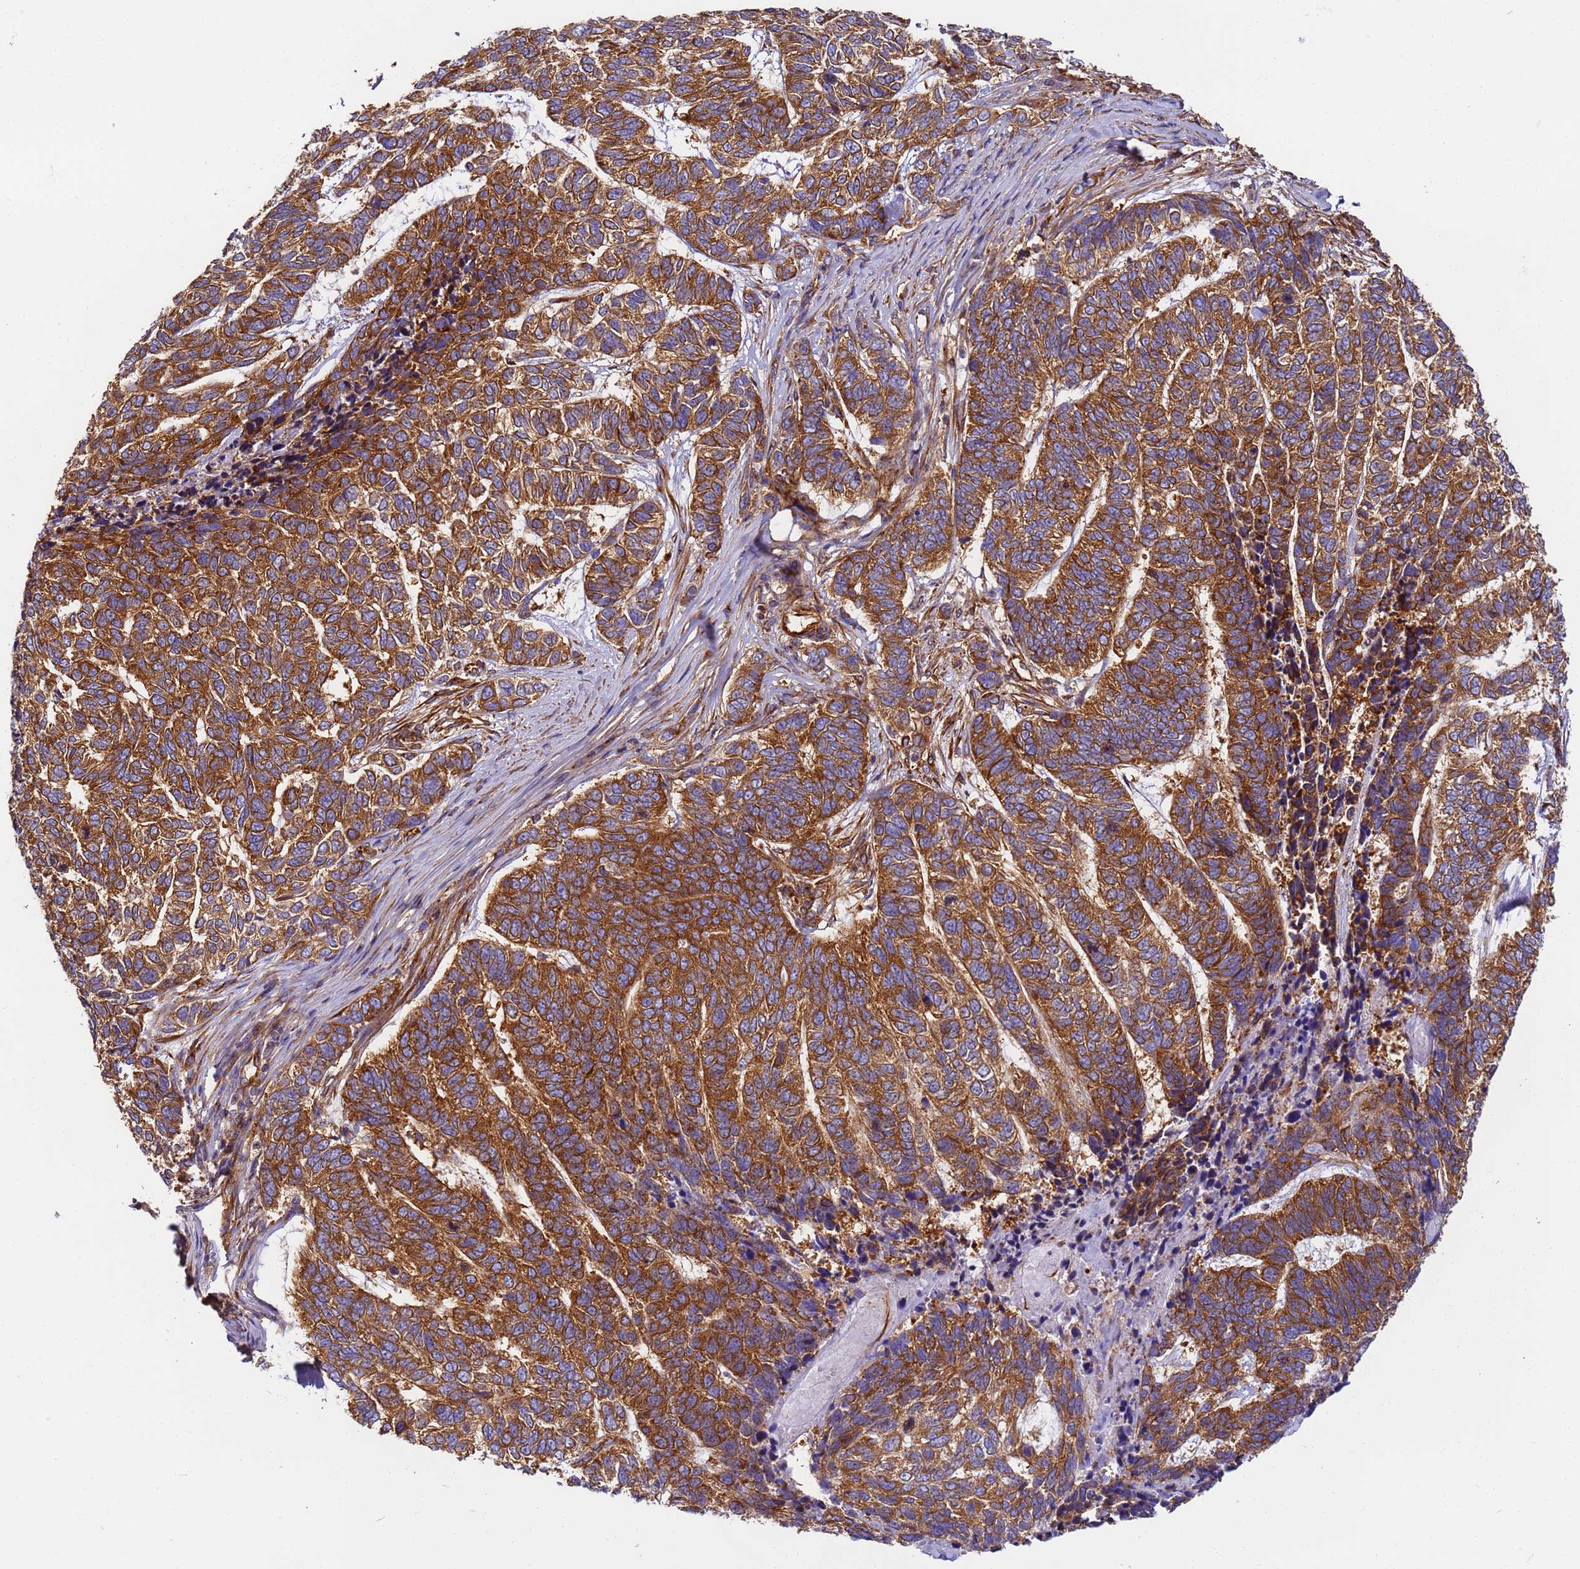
{"staining": {"intensity": "strong", "quantity": ">75%", "location": "cytoplasmic/membranous"}, "tissue": "skin cancer", "cell_type": "Tumor cells", "image_type": "cancer", "snomed": [{"axis": "morphology", "description": "Basal cell carcinoma"}, {"axis": "topography", "description": "Skin"}], "caption": "Protein positivity by immunohistochemistry displays strong cytoplasmic/membranous expression in approximately >75% of tumor cells in skin cancer (basal cell carcinoma). (Stains: DAB (3,3'-diaminobenzidine) in brown, nuclei in blue, Microscopy: brightfield microscopy at high magnification).", "gene": "DYNC1I2", "patient": {"sex": "female", "age": 65}}